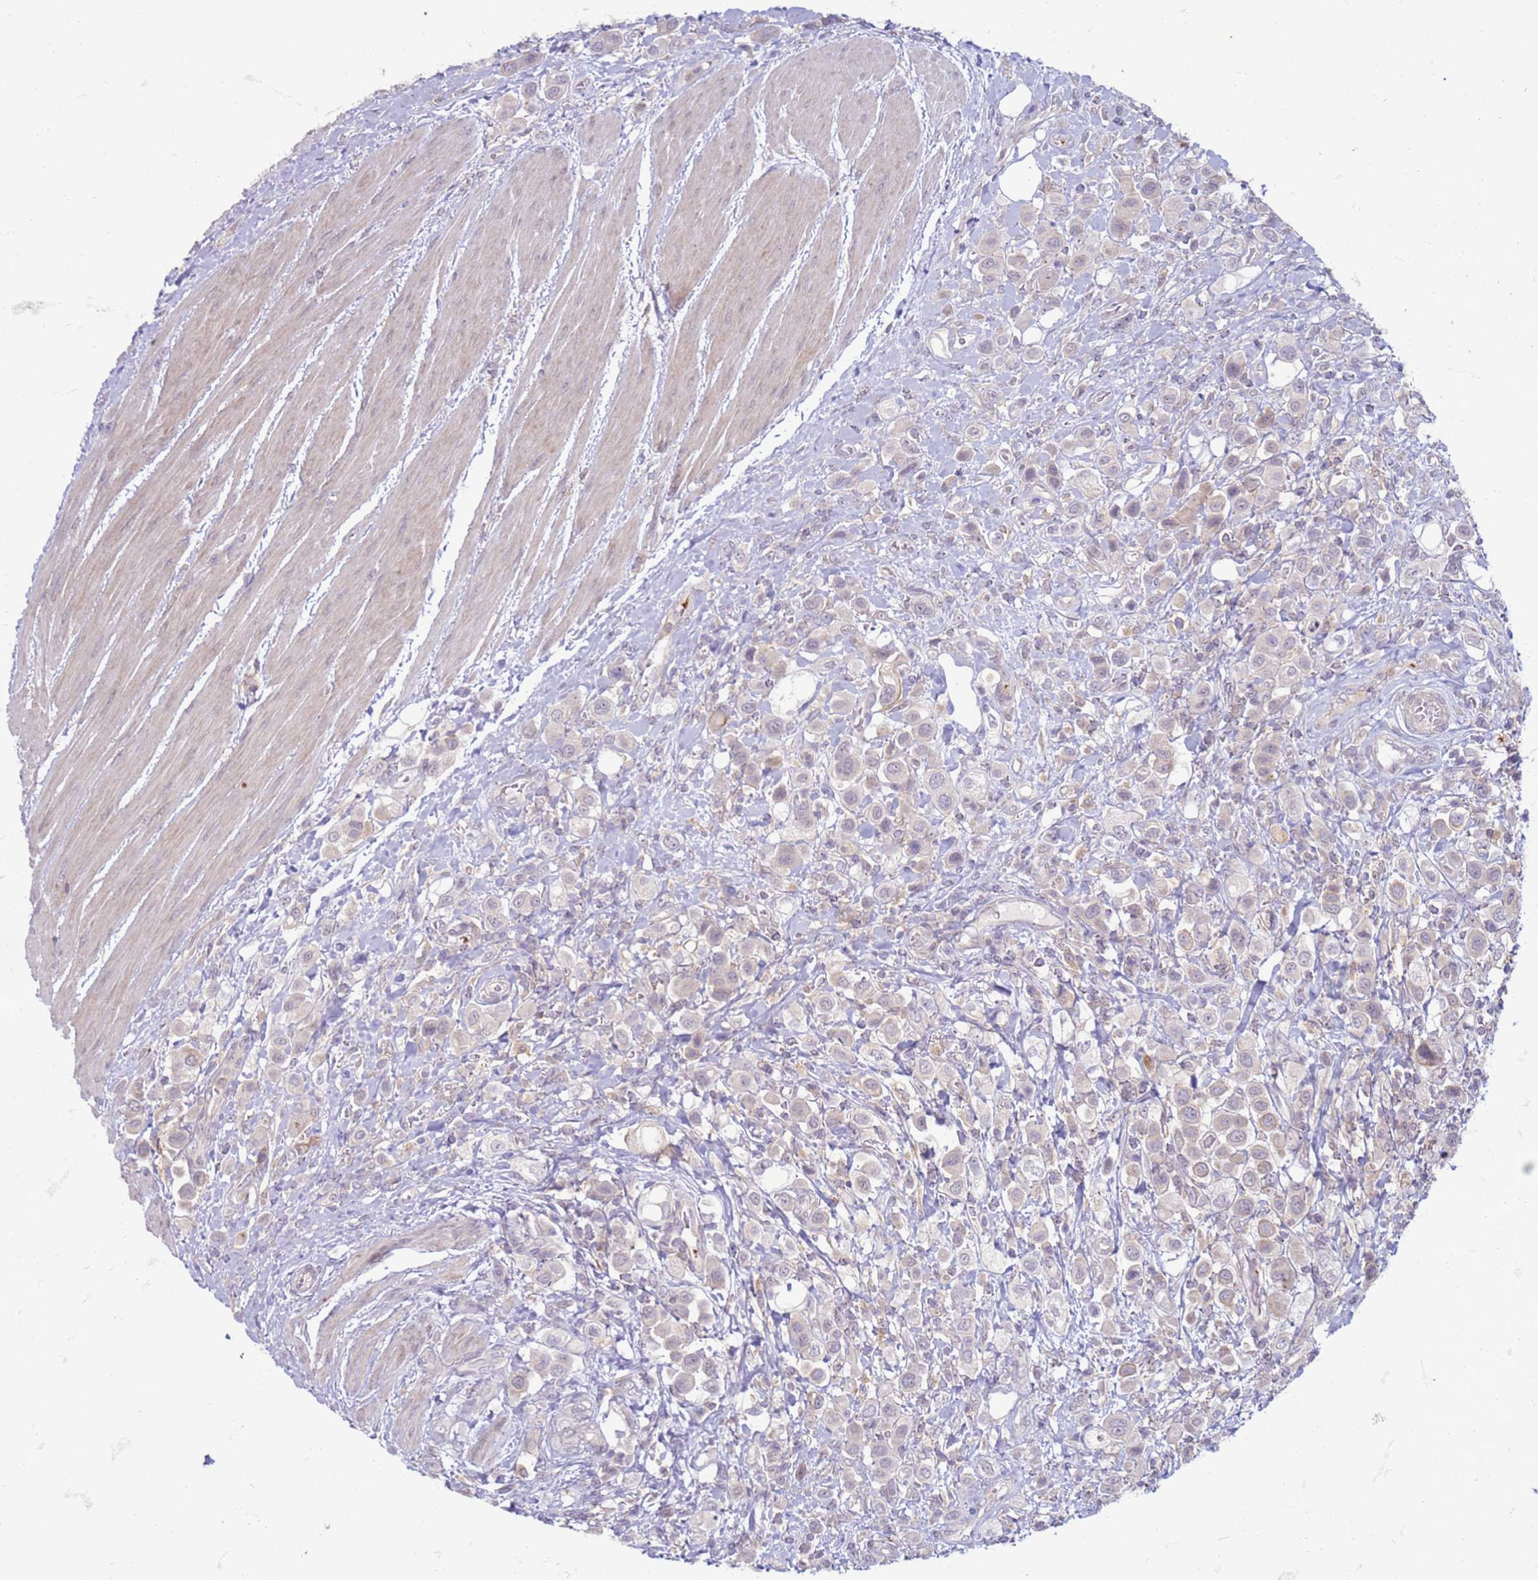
{"staining": {"intensity": "negative", "quantity": "none", "location": "none"}, "tissue": "urothelial cancer", "cell_type": "Tumor cells", "image_type": "cancer", "snomed": [{"axis": "morphology", "description": "Urothelial carcinoma, High grade"}, {"axis": "topography", "description": "Urinary bladder"}], "caption": "Urothelial cancer stained for a protein using IHC demonstrates no staining tumor cells.", "gene": "SLC15A3", "patient": {"sex": "male", "age": 50}}